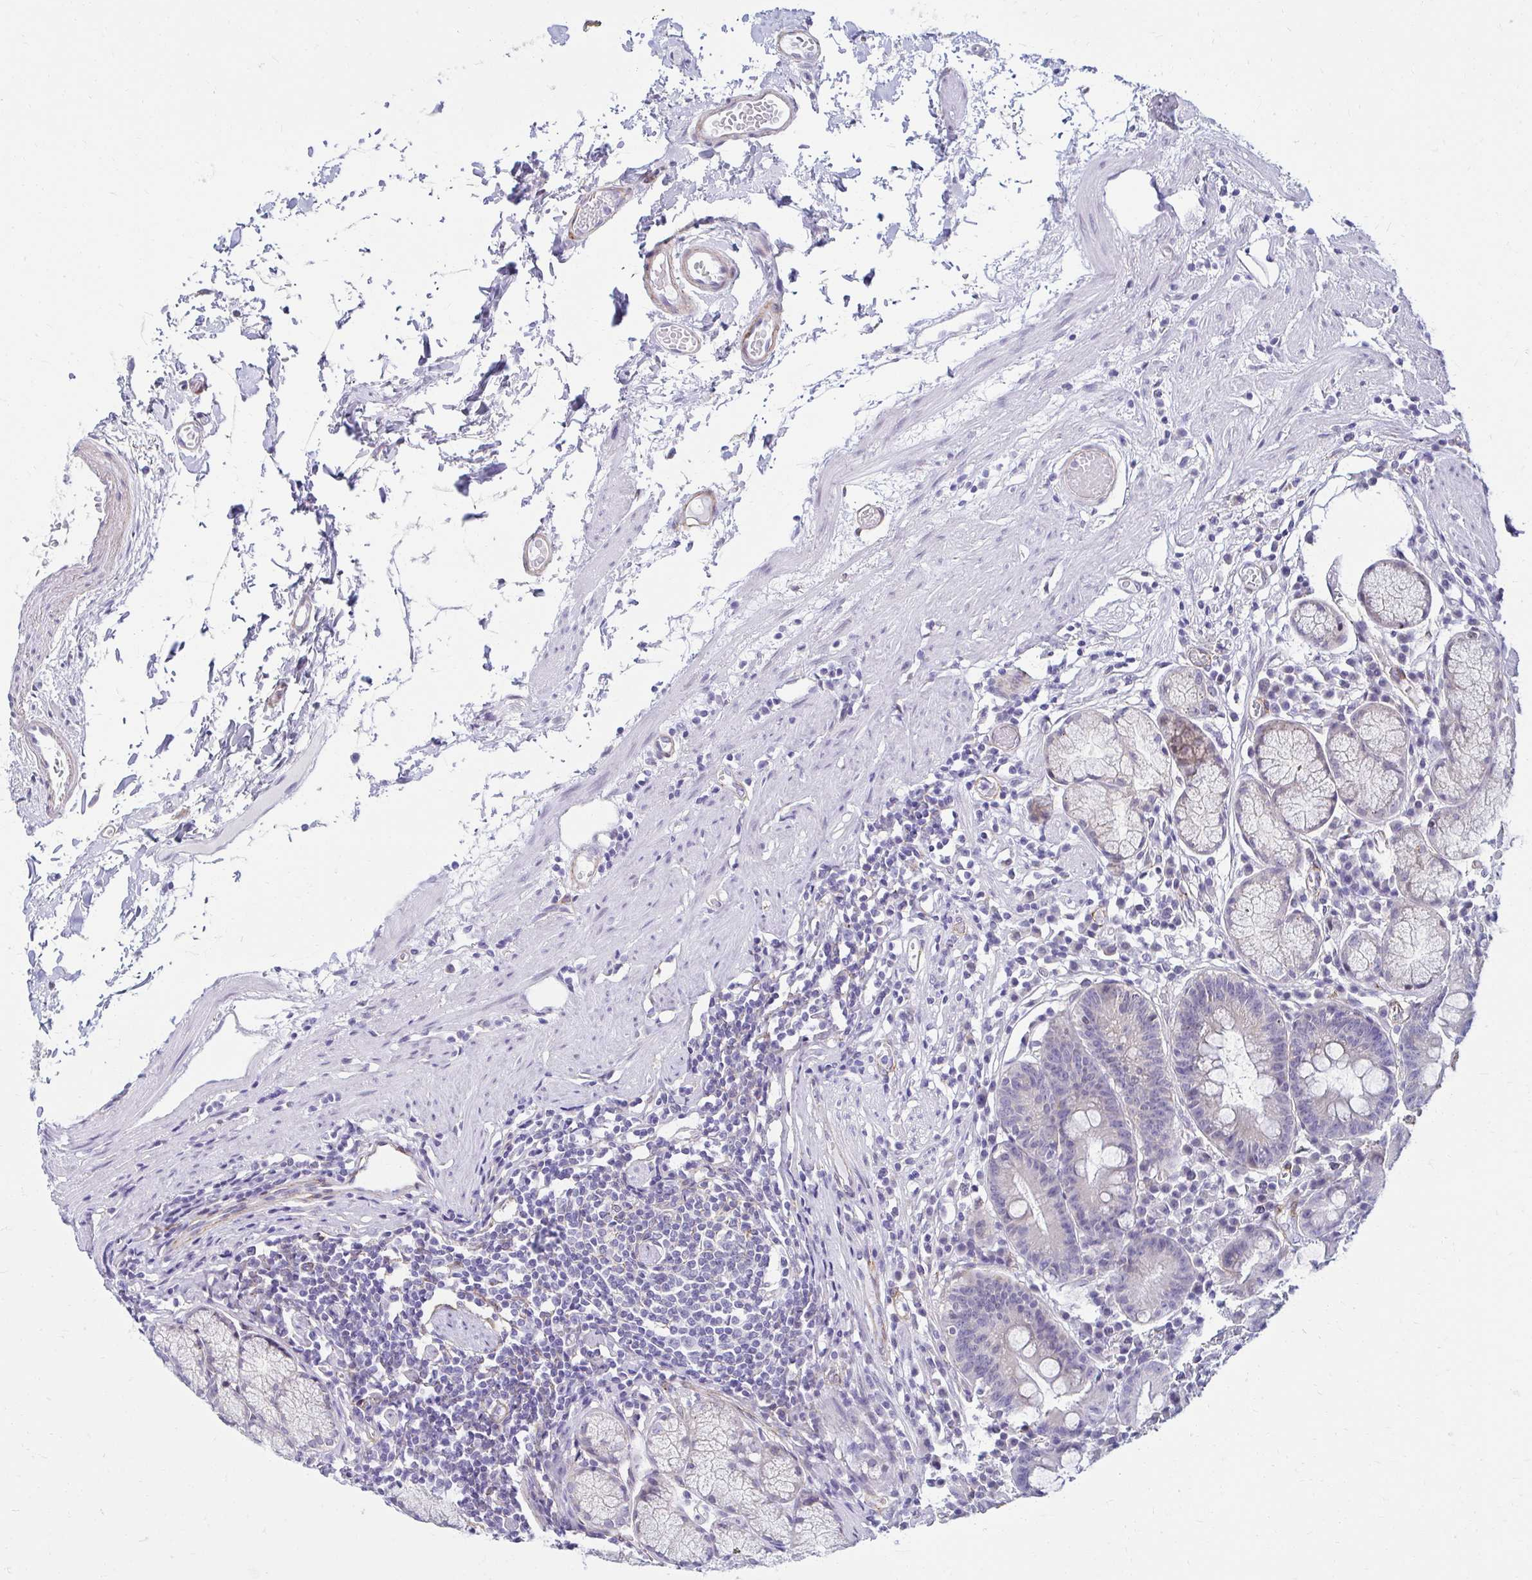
{"staining": {"intensity": "negative", "quantity": "none", "location": "none"}, "tissue": "stomach", "cell_type": "Glandular cells", "image_type": "normal", "snomed": [{"axis": "morphology", "description": "Normal tissue, NOS"}, {"axis": "topography", "description": "Stomach"}], "caption": "Image shows no protein positivity in glandular cells of unremarkable stomach. Brightfield microscopy of immunohistochemistry stained with DAB (3,3'-diaminobenzidine) (brown) and hematoxylin (blue), captured at high magnification.", "gene": "ANKRD62", "patient": {"sex": "male", "age": 55}}